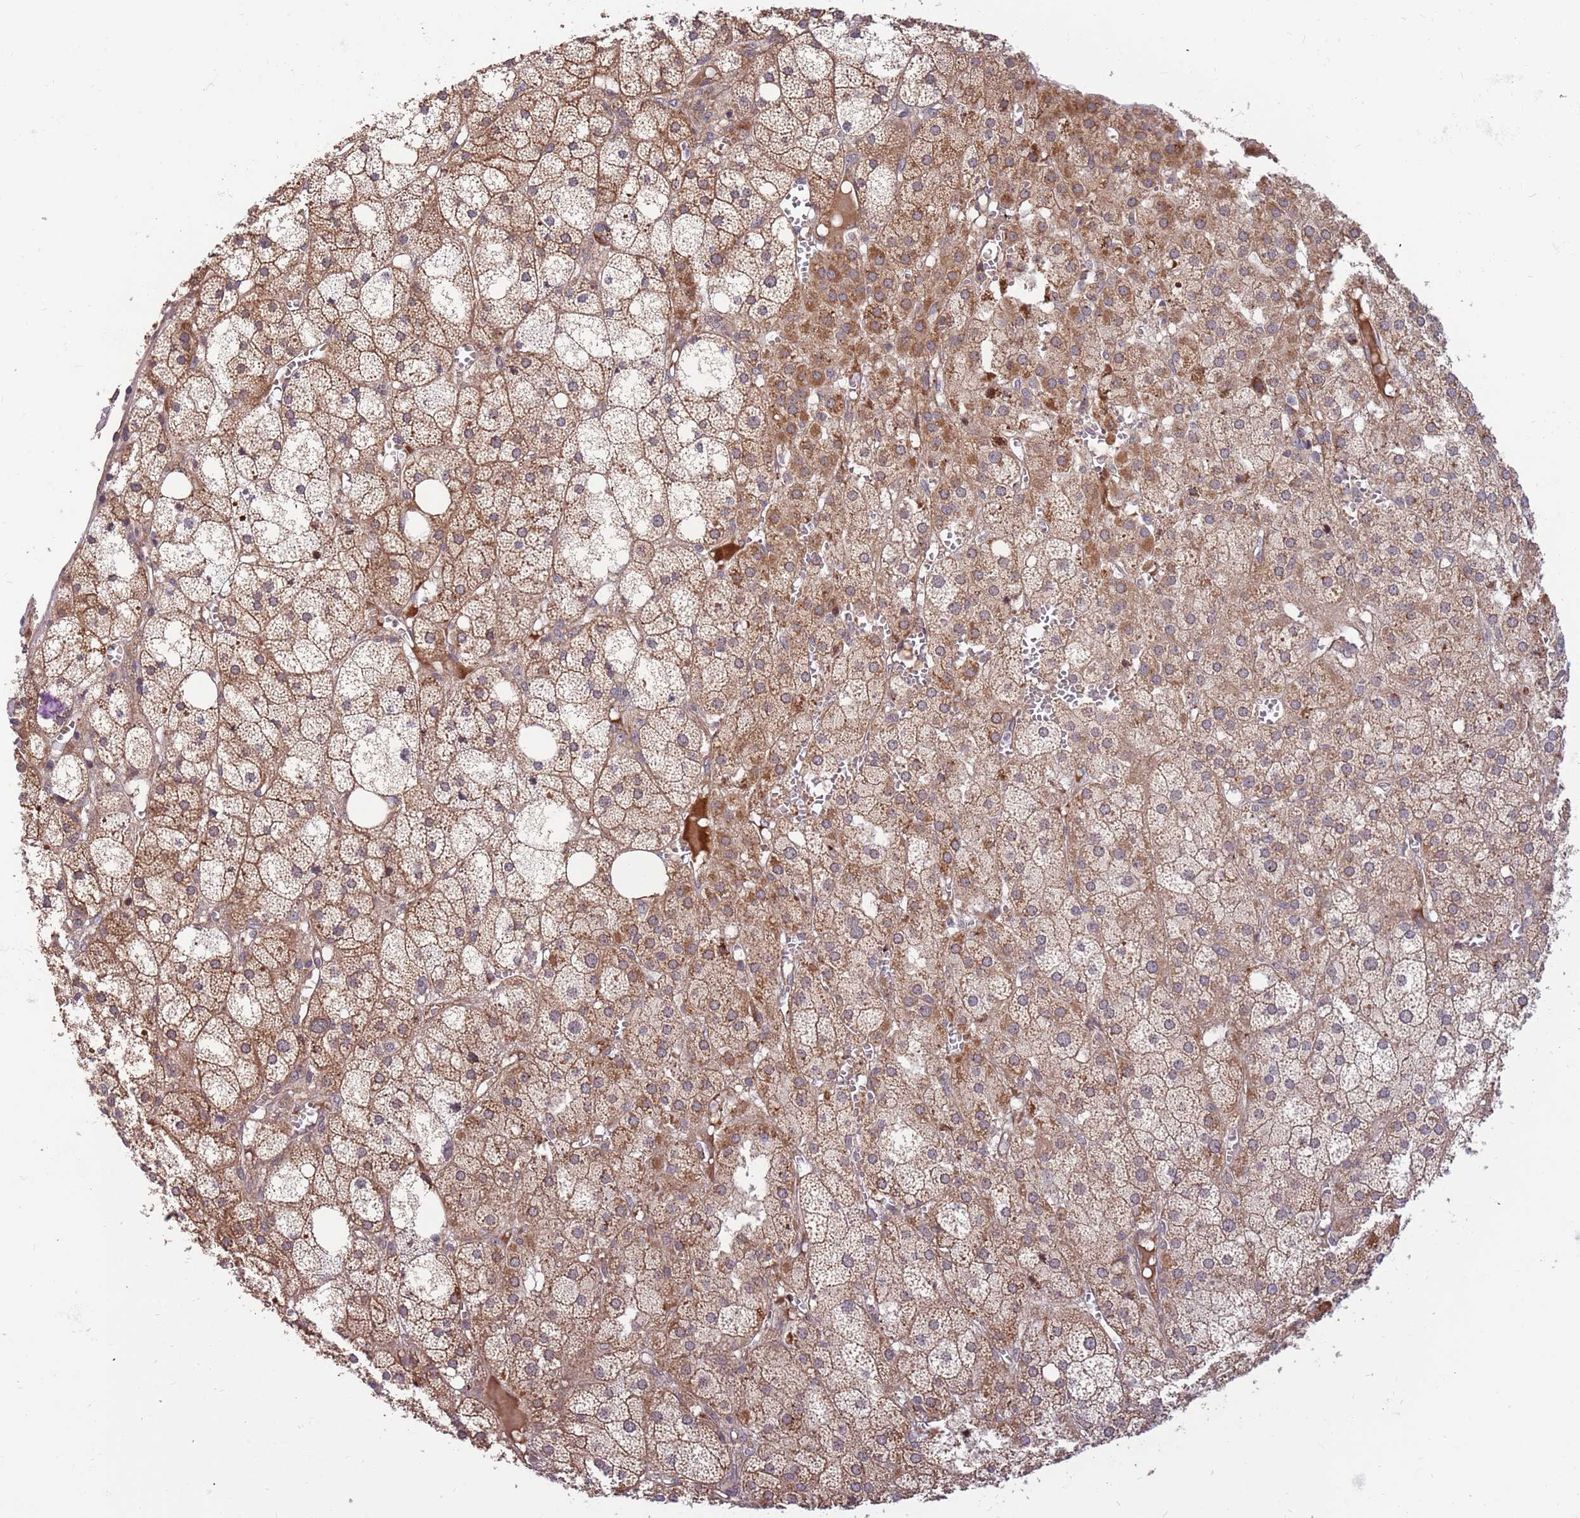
{"staining": {"intensity": "moderate", "quantity": ">75%", "location": "cytoplasmic/membranous"}, "tissue": "adrenal gland", "cell_type": "Glandular cells", "image_type": "normal", "snomed": [{"axis": "morphology", "description": "Normal tissue, NOS"}, {"axis": "topography", "description": "Adrenal gland"}], "caption": "Immunohistochemistry photomicrograph of benign adrenal gland: adrenal gland stained using immunohistochemistry (IHC) demonstrates medium levels of moderate protein expression localized specifically in the cytoplasmic/membranous of glandular cells, appearing as a cytoplasmic/membranous brown color.", "gene": "HAUS3", "patient": {"sex": "female", "age": 61}}